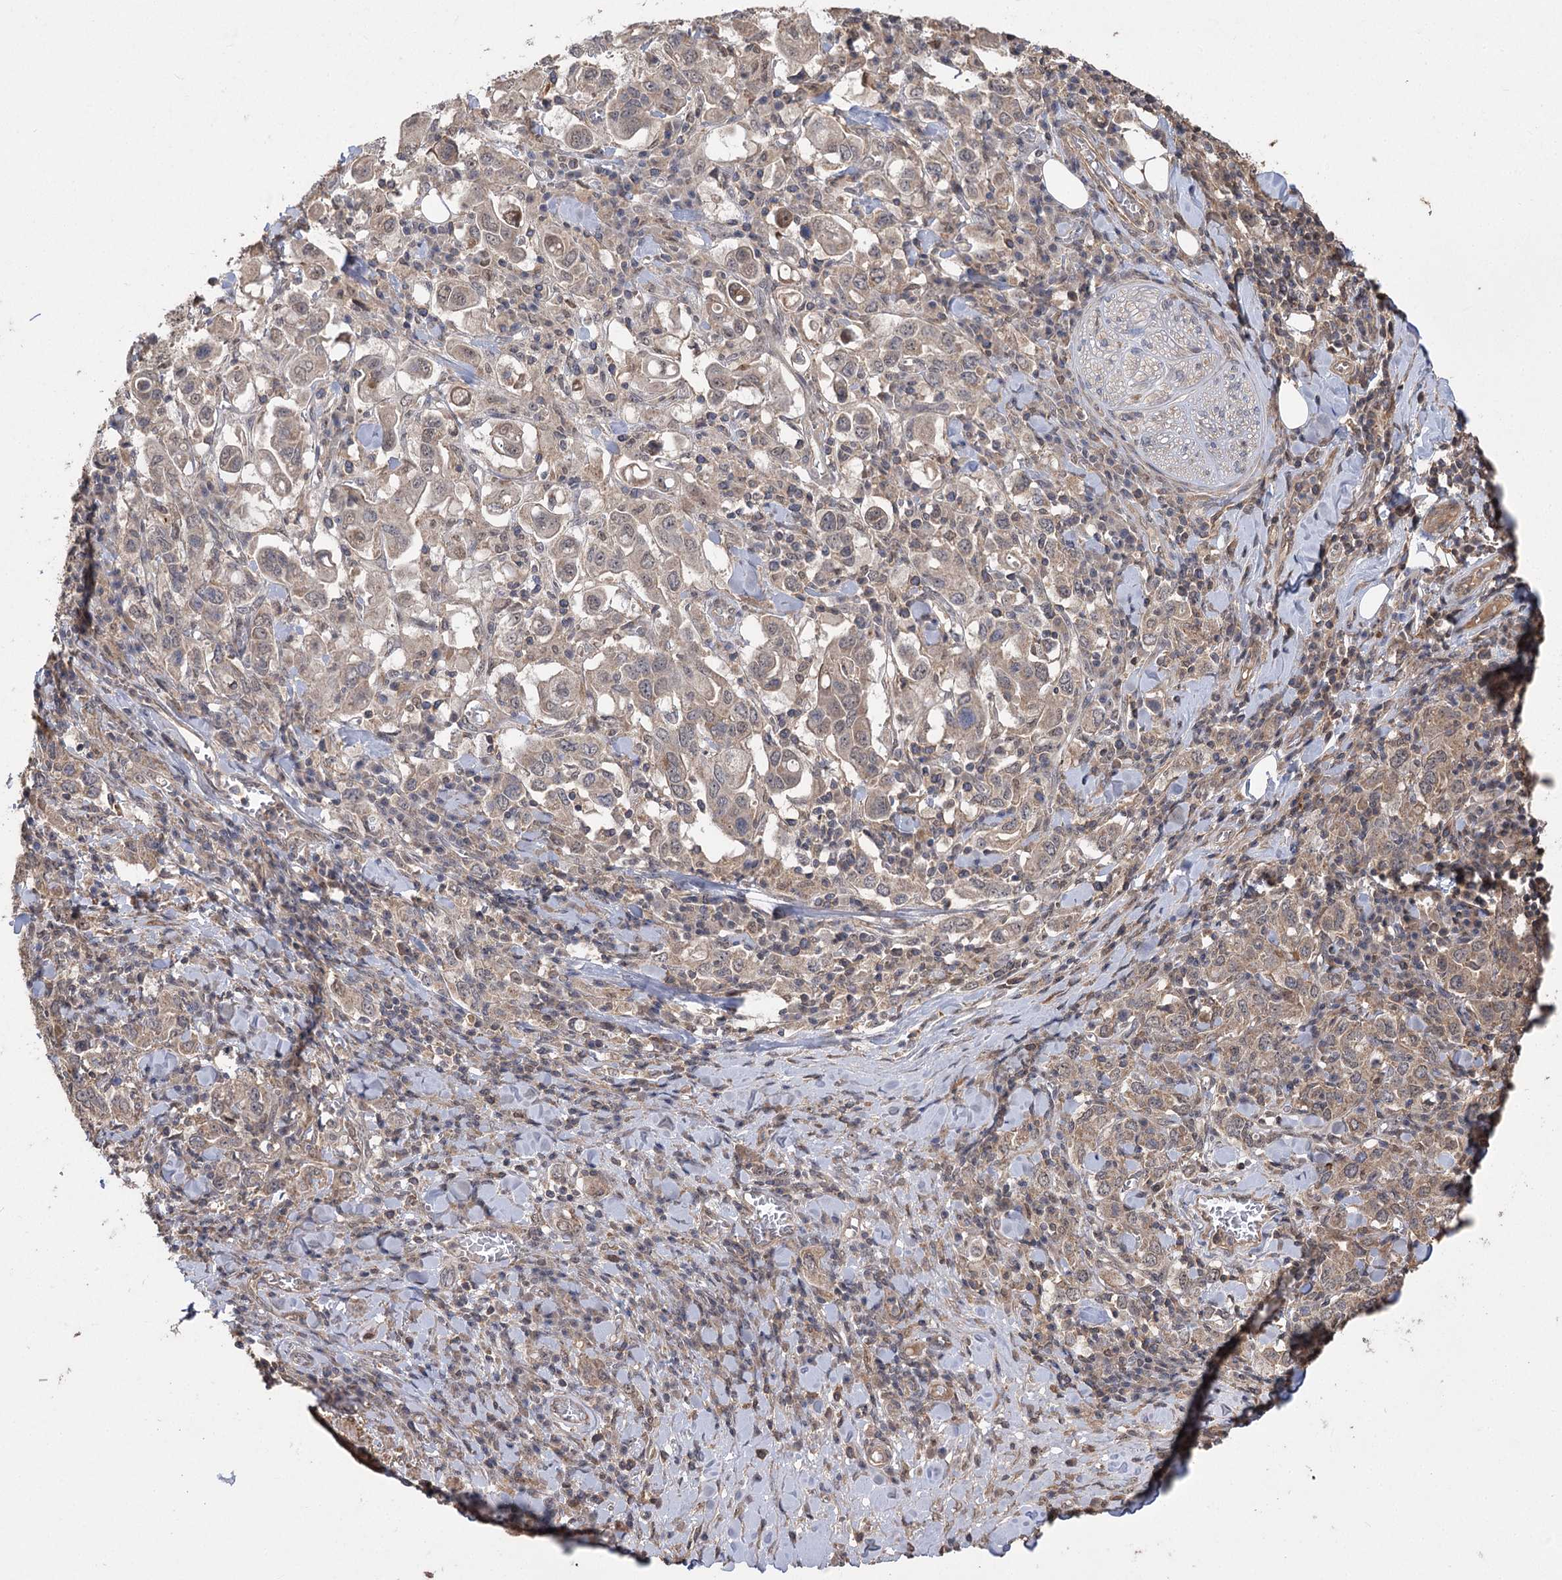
{"staining": {"intensity": "moderate", "quantity": ">75%", "location": "cytoplasmic/membranous"}, "tissue": "stomach cancer", "cell_type": "Tumor cells", "image_type": "cancer", "snomed": [{"axis": "morphology", "description": "Adenocarcinoma, NOS"}, {"axis": "topography", "description": "Stomach, upper"}], "caption": "IHC histopathology image of stomach cancer (adenocarcinoma) stained for a protein (brown), which shows medium levels of moderate cytoplasmic/membranous expression in approximately >75% of tumor cells.", "gene": "TENM2", "patient": {"sex": "male", "age": 62}}